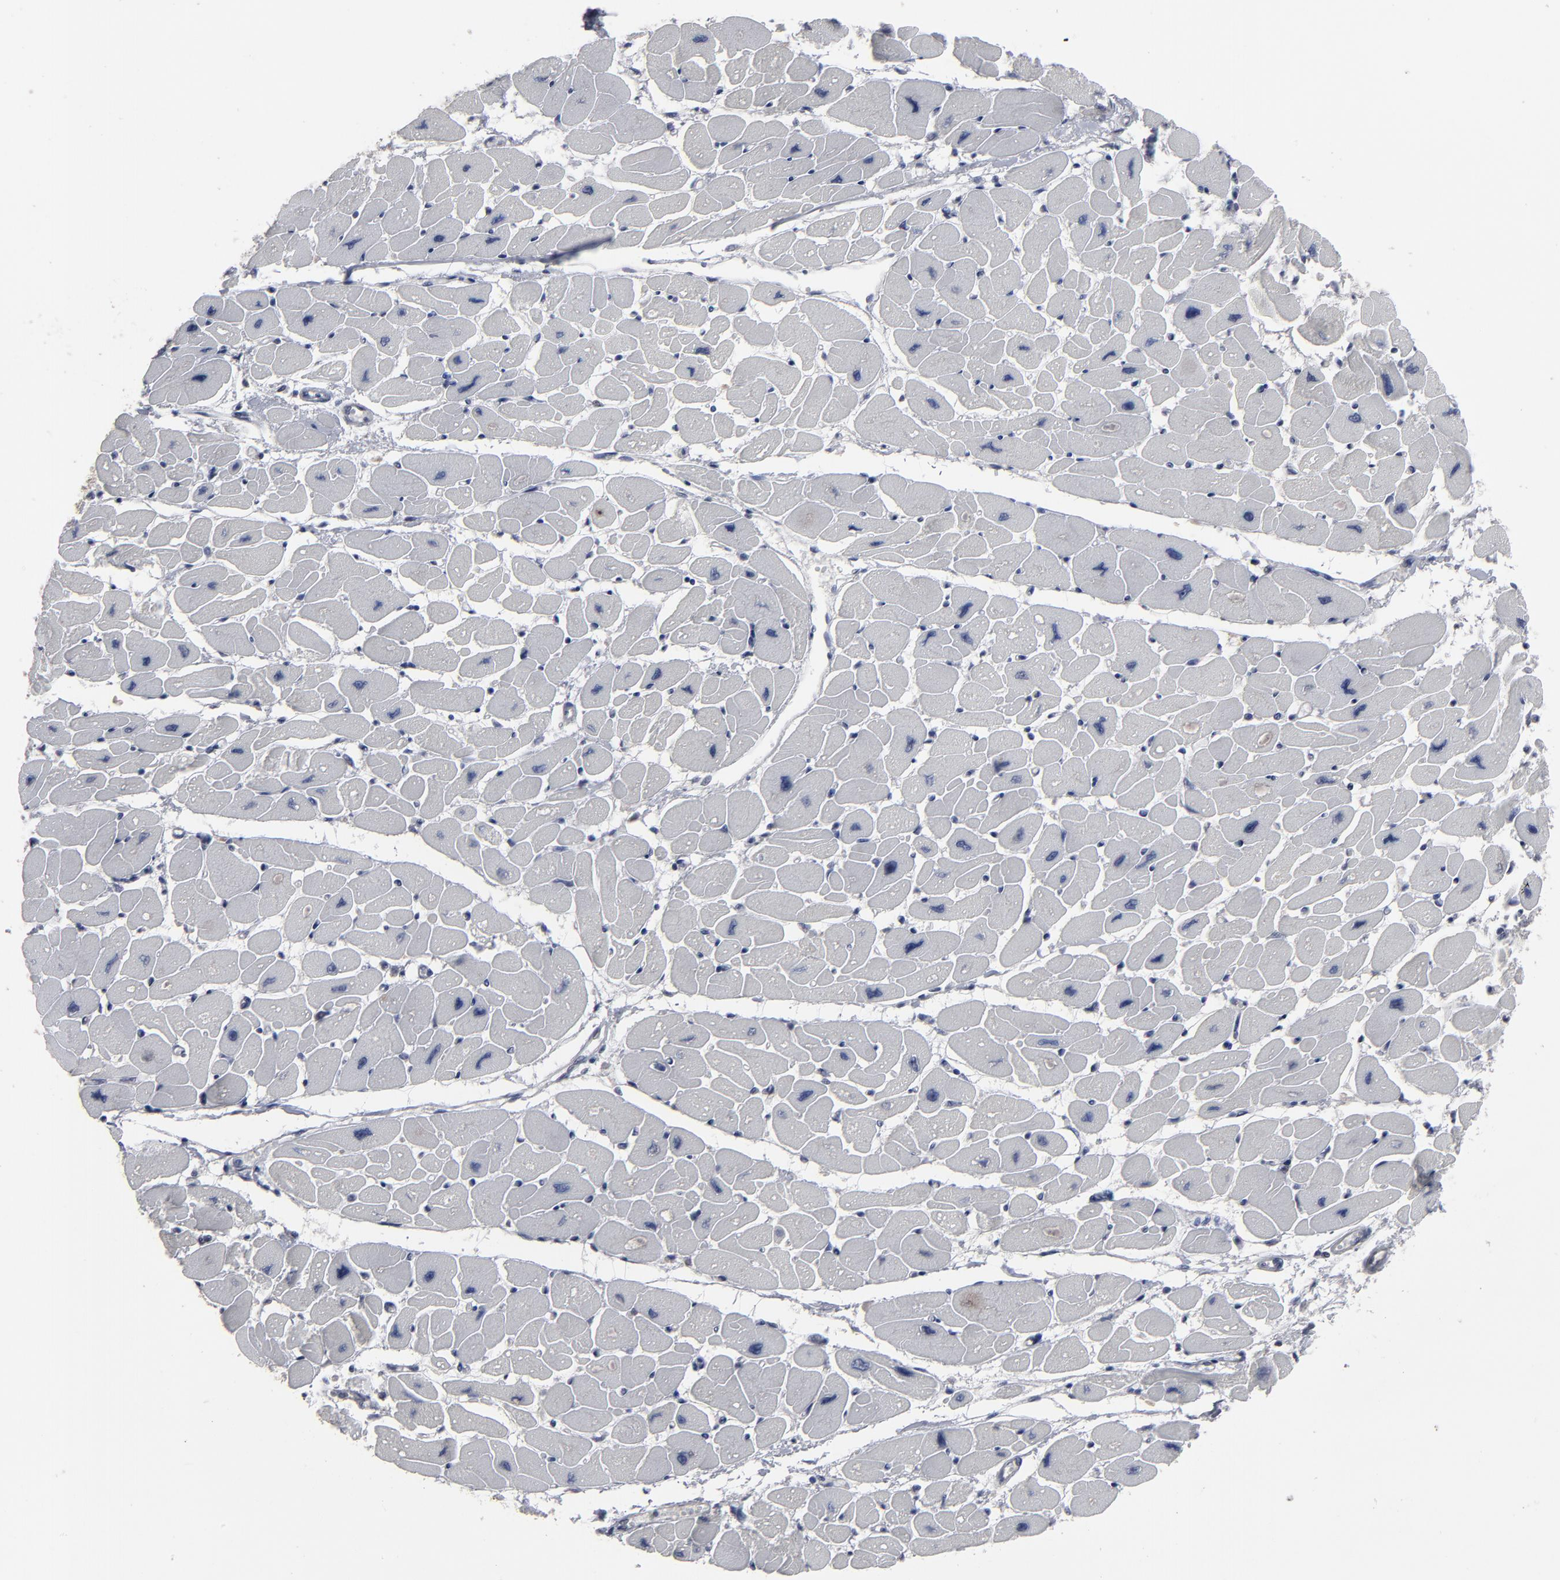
{"staining": {"intensity": "negative", "quantity": "none", "location": "none"}, "tissue": "heart muscle", "cell_type": "Cardiomyocytes", "image_type": "normal", "snomed": [{"axis": "morphology", "description": "Normal tissue, NOS"}, {"axis": "topography", "description": "Heart"}], "caption": "The histopathology image exhibits no staining of cardiomyocytes in benign heart muscle.", "gene": "SSRP1", "patient": {"sex": "female", "age": 54}}